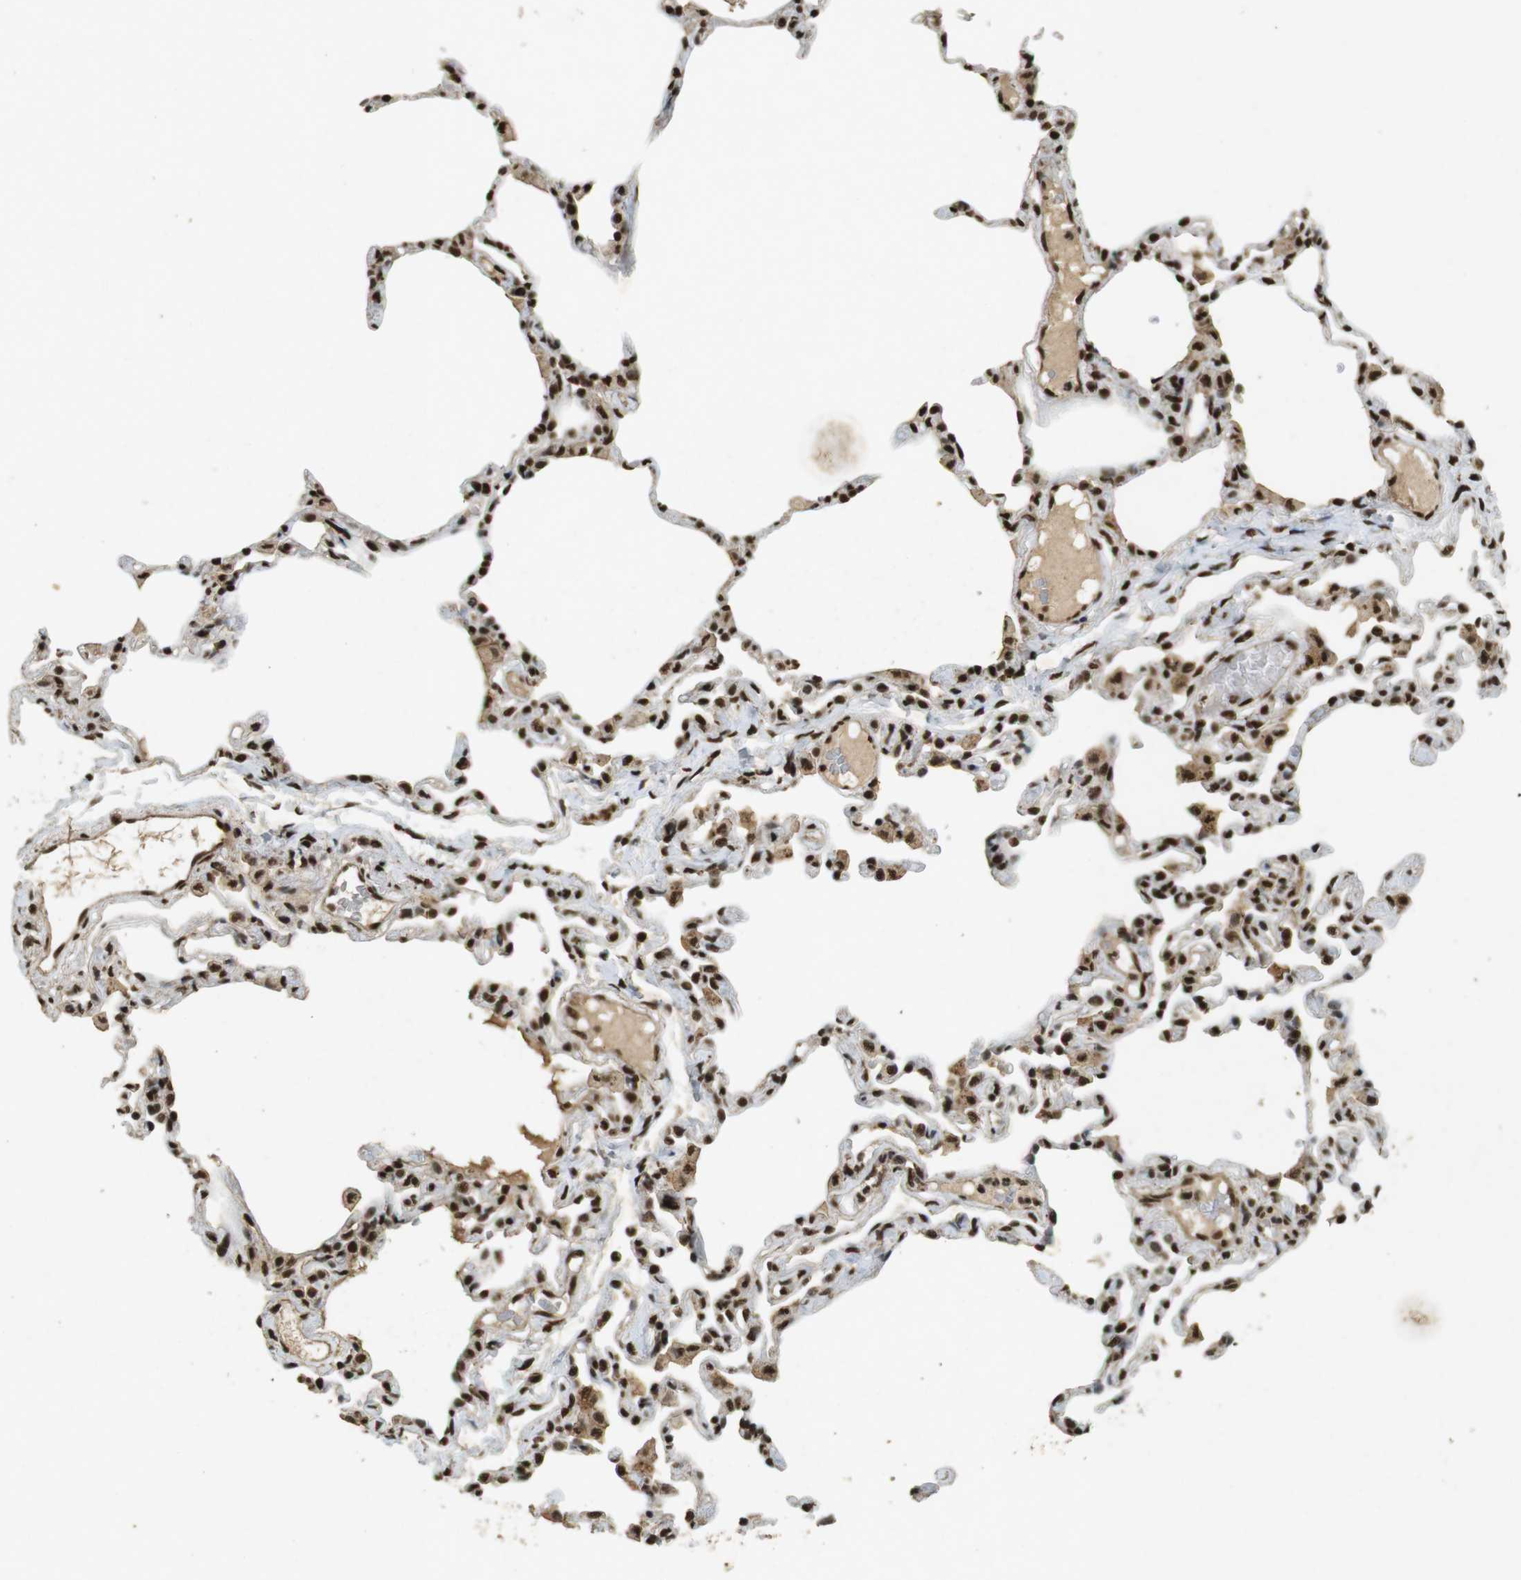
{"staining": {"intensity": "strong", "quantity": ">75%", "location": "nuclear"}, "tissue": "lung", "cell_type": "Alveolar cells", "image_type": "normal", "snomed": [{"axis": "morphology", "description": "Normal tissue, NOS"}, {"axis": "topography", "description": "Lung"}], "caption": "Immunohistochemical staining of benign lung shows >75% levels of strong nuclear protein staining in about >75% of alveolar cells. The staining was performed using DAB (3,3'-diaminobenzidine) to visualize the protein expression in brown, while the nuclei were stained in blue with hematoxylin (Magnification: 20x).", "gene": "GATA4", "patient": {"sex": "female", "age": 49}}